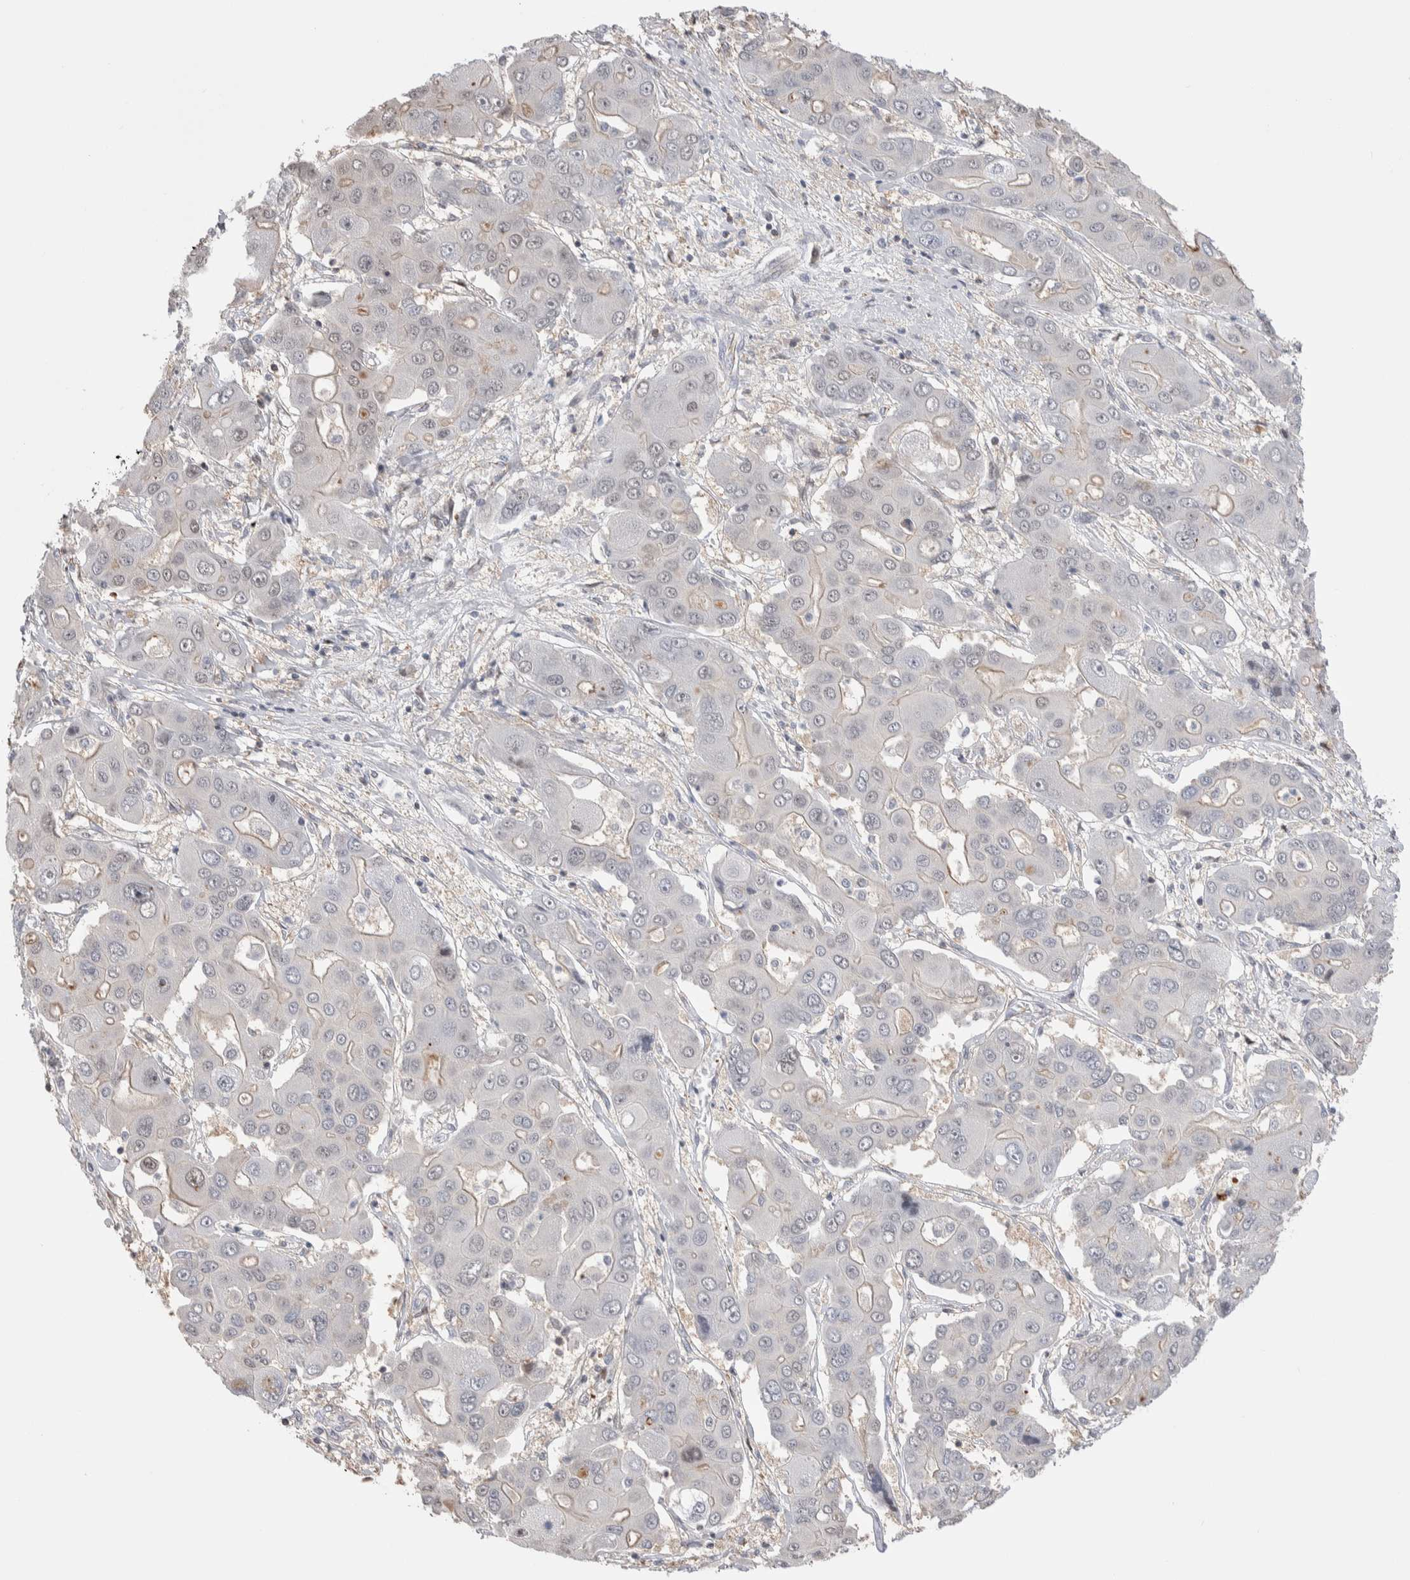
{"staining": {"intensity": "weak", "quantity": "<25%", "location": "cytoplasmic/membranous"}, "tissue": "liver cancer", "cell_type": "Tumor cells", "image_type": "cancer", "snomed": [{"axis": "morphology", "description": "Cholangiocarcinoma"}, {"axis": "topography", "description": "Liver"}], "caption": "This image is of cholangiocarcinoma (liver) stained with IHC to label a protein in brown with the nuclei are counter-stained blue. There is no expression in tumor cells.", "gene": "ZBTB49", "patient": {"sex": "male", "age": 67}}